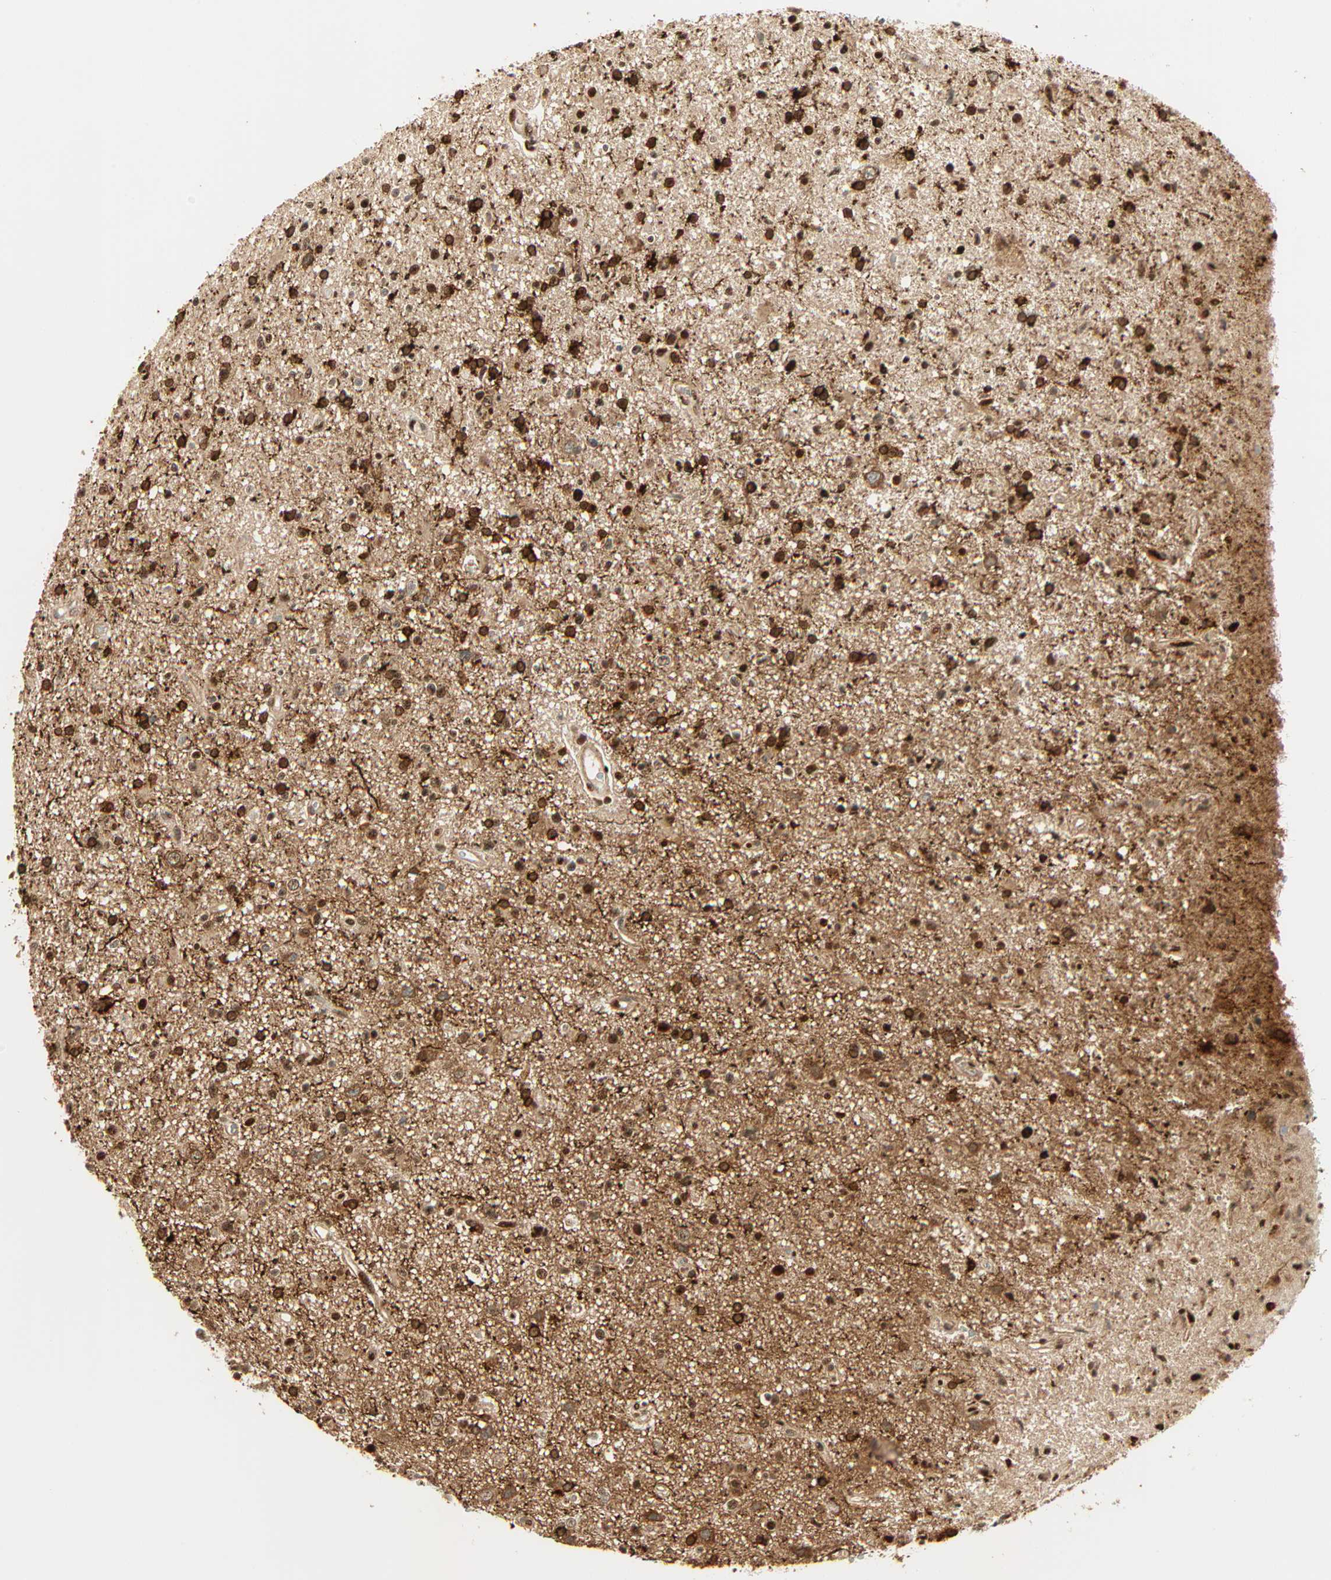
{"staining": {"intensity": "strong", "quantity": ">75%", "location": "cytoplasmic/membranous,nuclear"}, "tissue": "glioma", "cell_type": "Tumor cells", "image_type": "cancer", "snomed": [{"axis": "morphology", "description": "Glioma, malignant, High grade"}, {"axis": "topography", "description": "Brain"}], "caption": "Immunohistochemistry histopathology image of neoplastic tissue: human glioma stained using immunohistochemistry (IHC) exhibits high levels of strong protein expression localized specifically in the cytoplasmic/membranous and nuclear of tumor cells, appearing as a cytoplasmic/membranous and nuclear brown color.", "gene": "PNPLA6", "patient": {"sex": "male", "age": 33}}